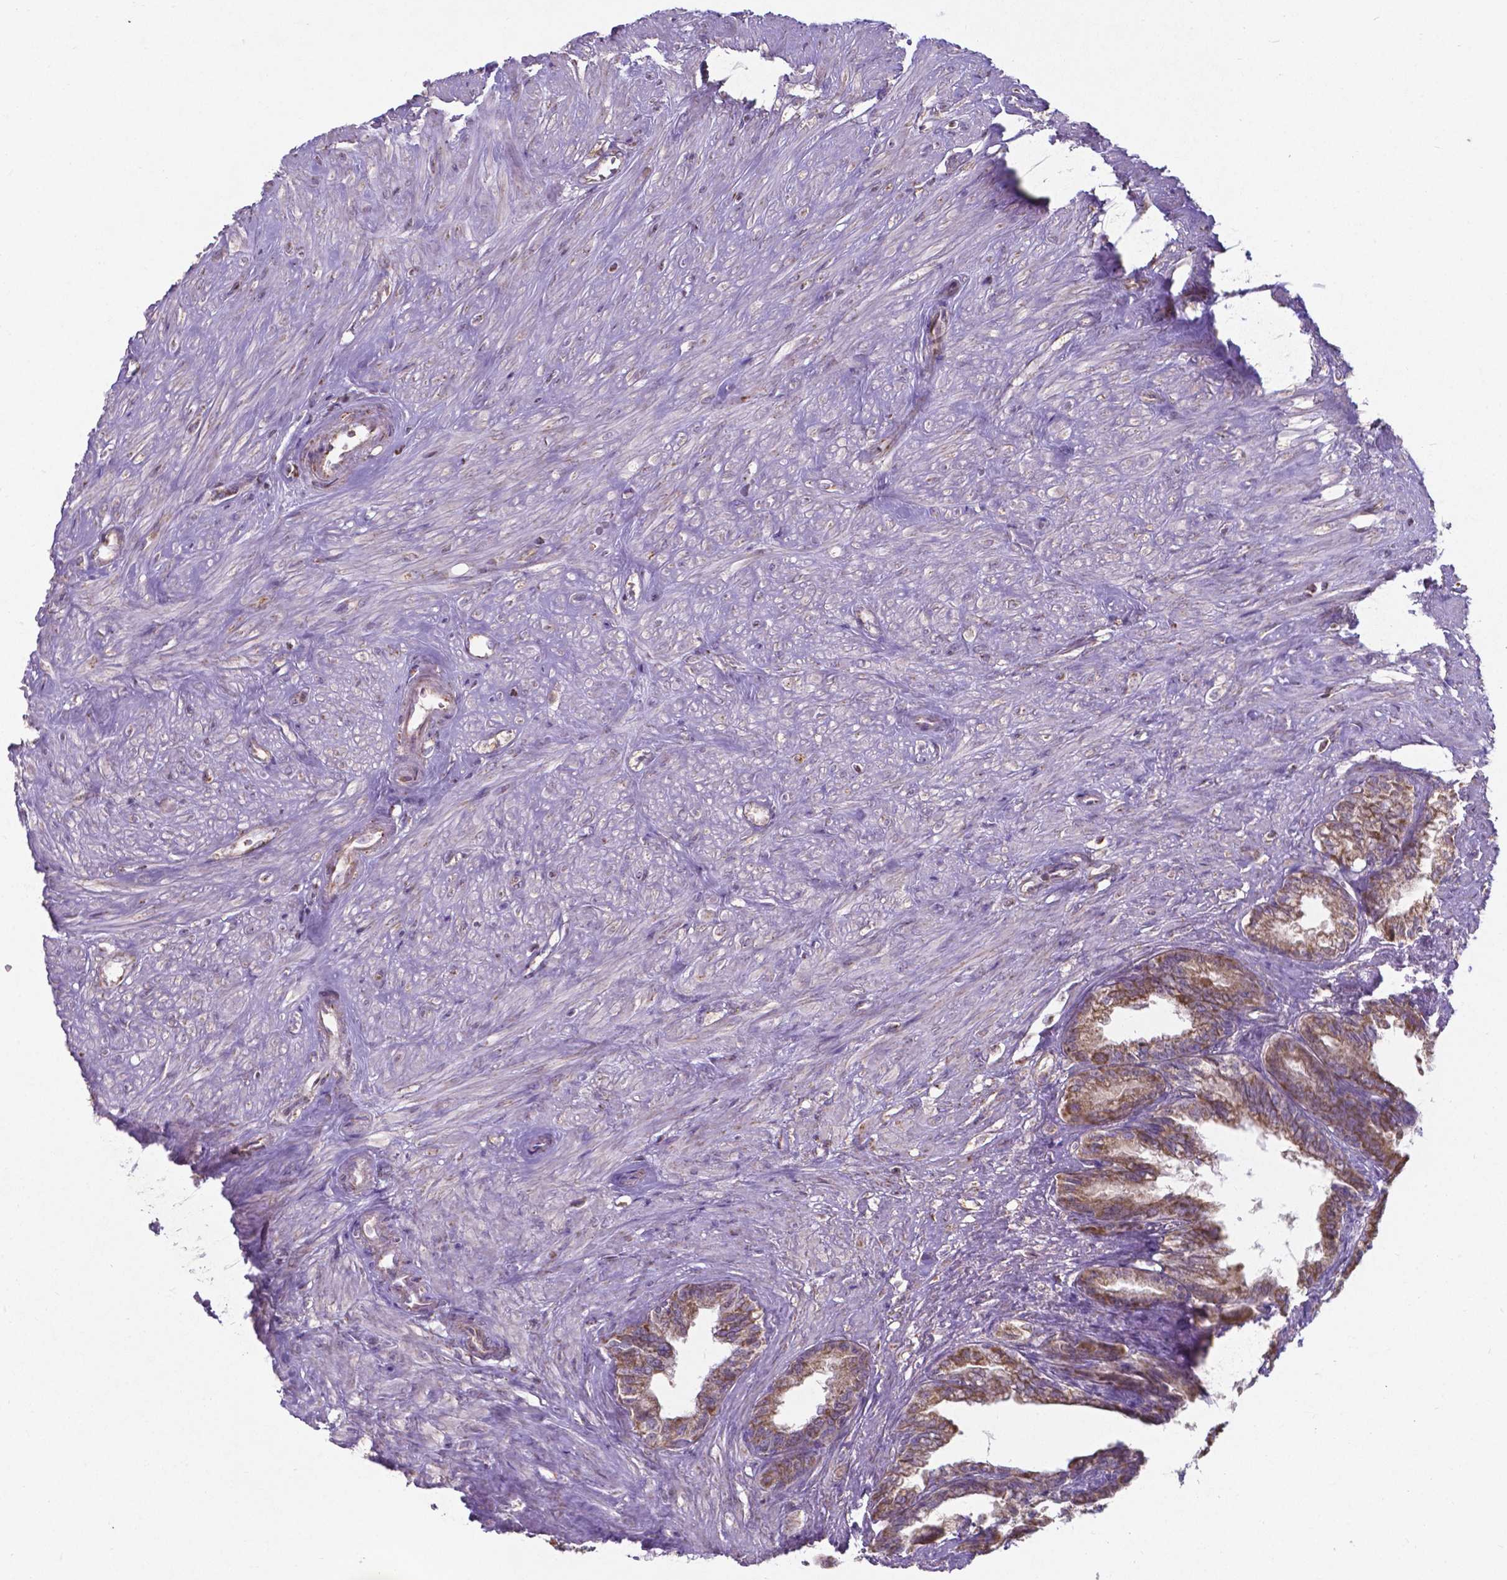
{"staining": {"intensity": "moderate", "quantity": "25%-75%", "location": "cytoplasmic/membranous"}, "tissue": "seminal vesicle", "cell_type": "Glandular cells", "image_type": "normal", "snomed": [{"axis": "morphology", "description": "Normal tissue, NOS"}, {"axis": "morphology", "description": "Urothelial carcinoma, NOS"}, {"axis": "topography", "description": "Urinary bladder"}, {"axis": "topography", "description": "Seminal veicle"}], "caption": "Immunohistochemistry (IHC) photomicrograph of normal seminal vesicle: seminal vesicle stained using IHC displays medium levels of moderate protein expression localized specifically in the cytoplasmic/membranous of glandular cells, appearing as a cytoplasmic/membranous brown color.", "gene": "FAM114A1", "patient": {"sex": "male", "age": 76}}